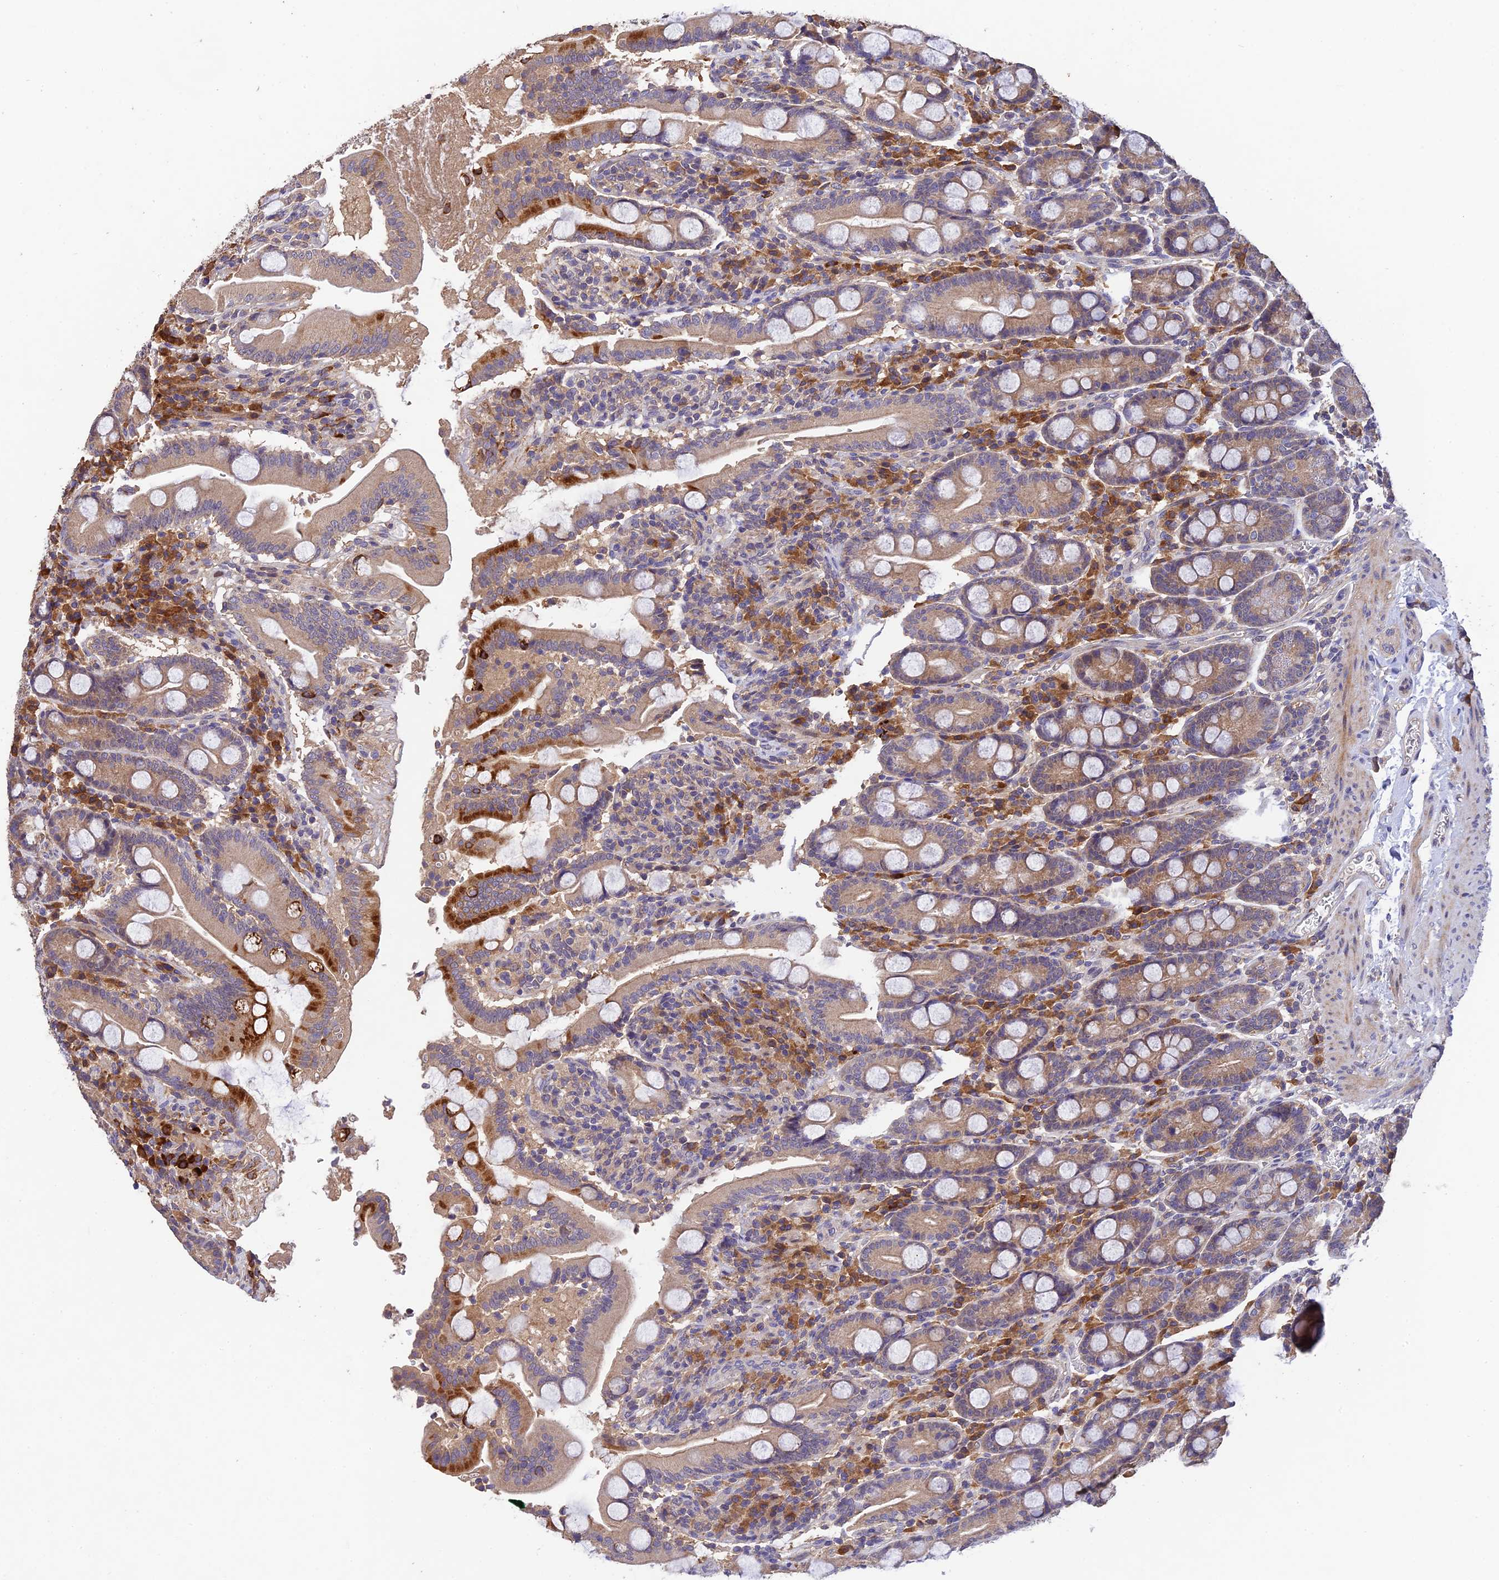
{"staining": {"intensity": "moderate", "quantity": "25%-75%", "location": "cytoplasmic/membranous"}, "tissue": "duodenum", "cell_type": "Glandular cells", "image_type": "normal", "snomed": [{"axis": "morphology", "description": "Normal tissue, NOS"}, {"axis": "topography", "description": "Duodenum"}], "caption": "Approximately 25%-75% of glandular cells in normal human duodenum demonstrate moderate cytoplasmic/membranous protein positivity as visualized by brown immunohistochemical staining.", "gene": "DENND5B", "patient": {"sex": "male", "age": 35}}